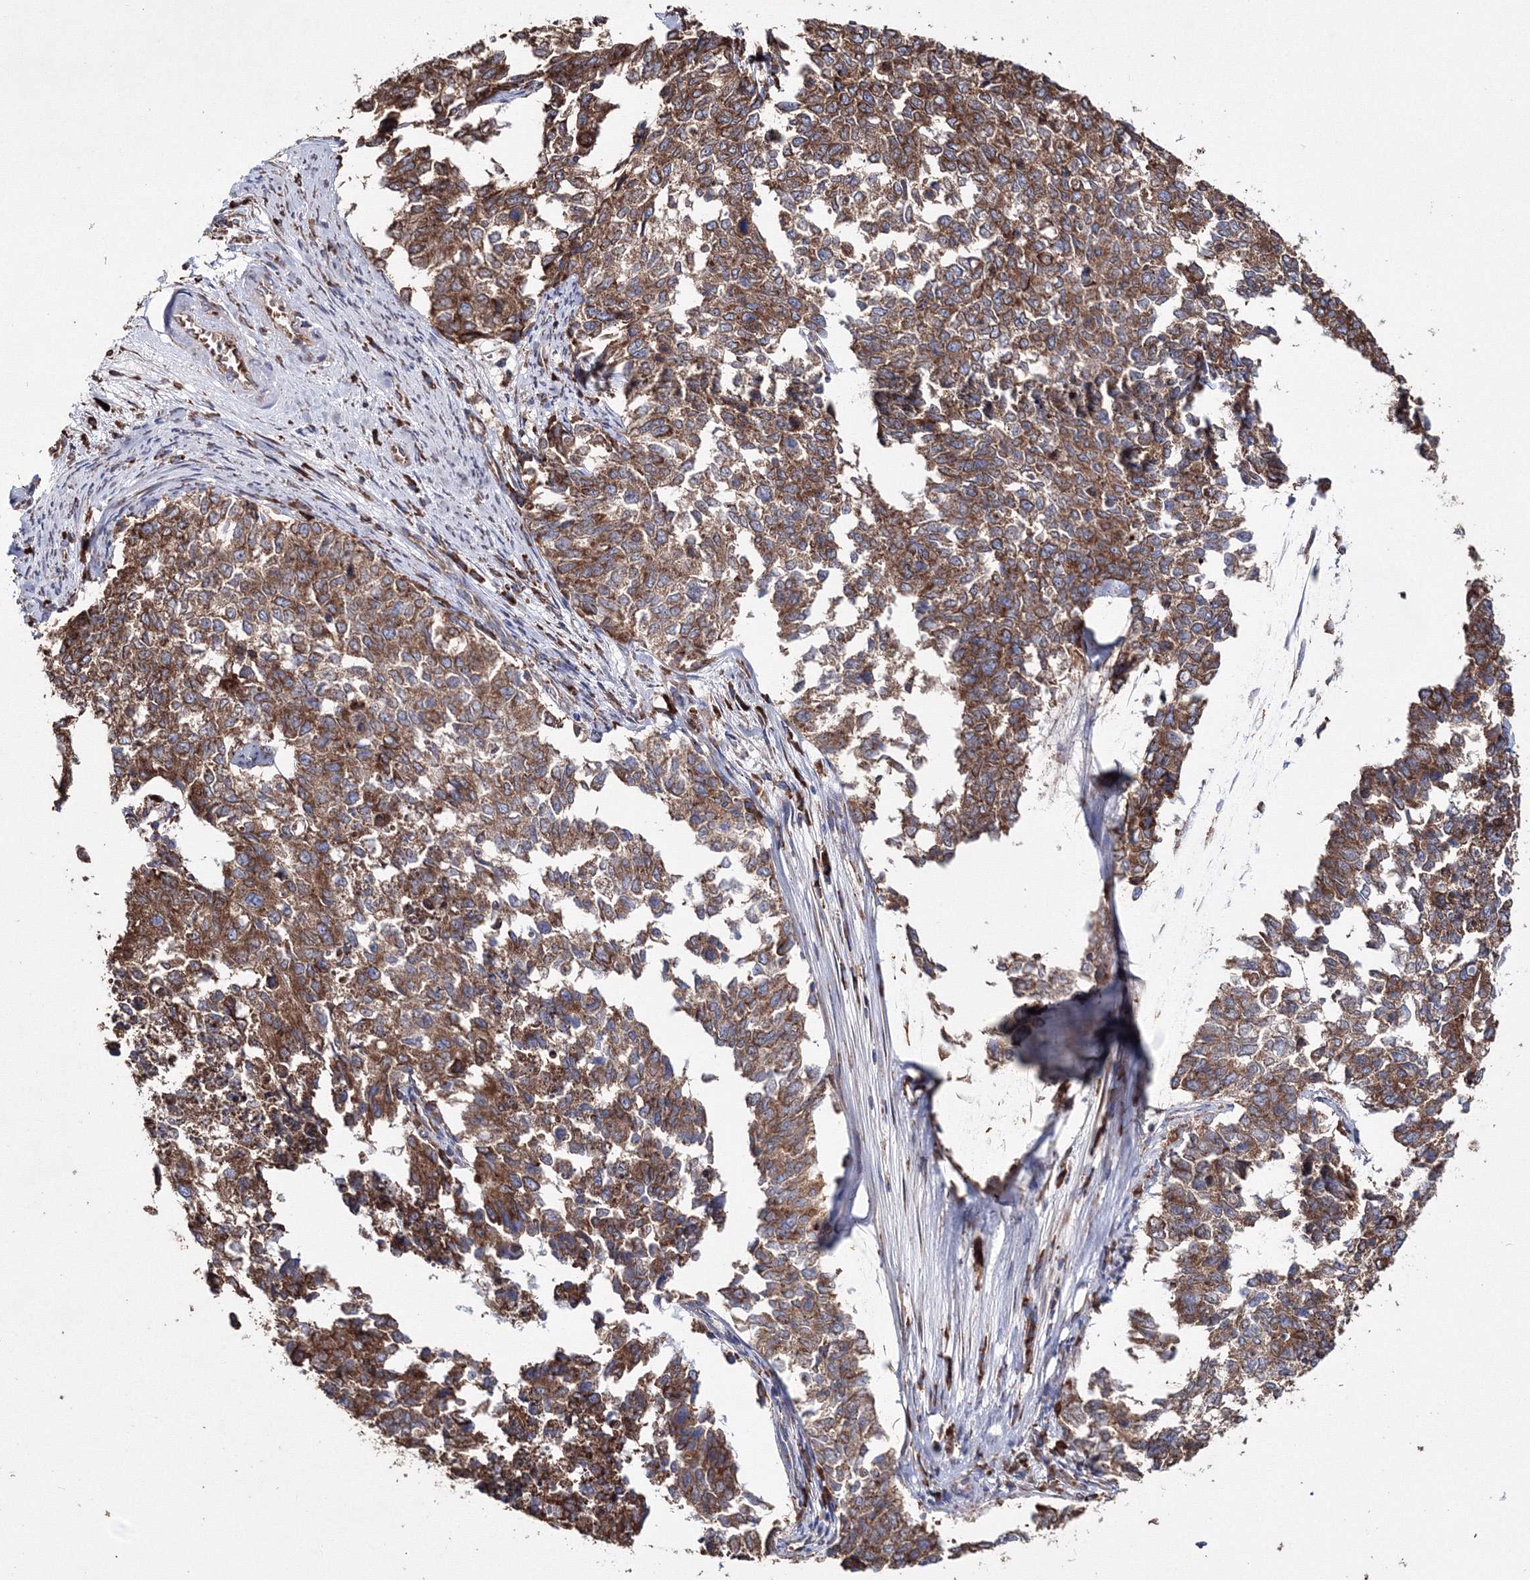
{"staining": {"intensity": "moderate", "quantity": ">75%", "location": "cytoplasmic/membranous"}, "tissue": "cervical cancer", "cell_type": "Tumor cells", "image_type": "cancer", "snomed": [{"axis": "morphology", "description": "Squamous cell carcinoma, NOS"}, {"axis": "topography", "description": "Cervix"}], "caption": "Moderate cytoplasmic/membranous expression for a protein is identified in about >75% of tumor cells of cervical cancer using immunohistochemistry (IHC).", "gene": "VPS8", "patient": {"sex": "female", "age": 63}}